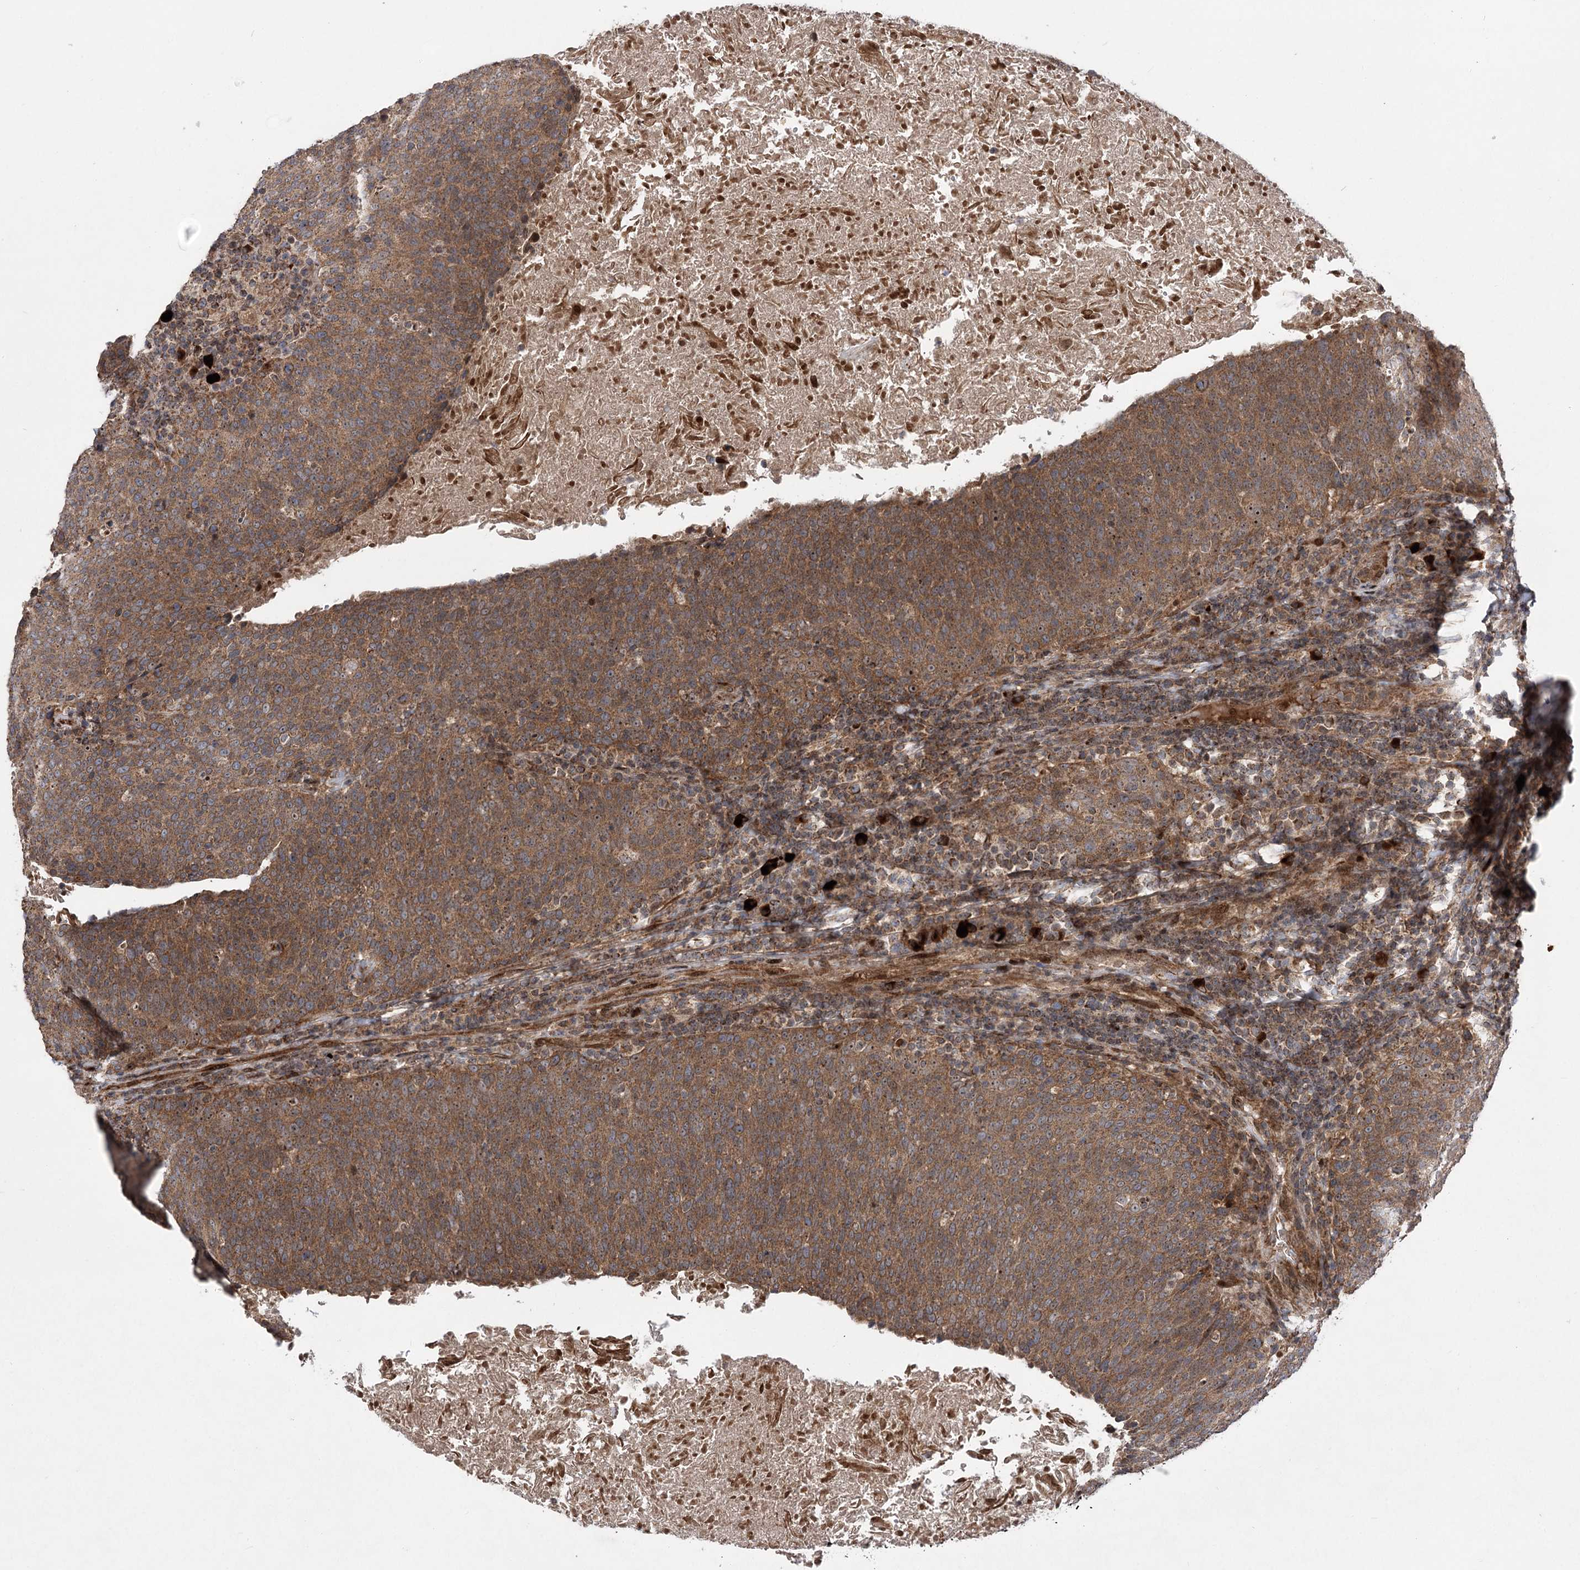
{"staining": {"intensity": "moderate", "quantity": ">75%", "location": "cytoplasmic/membranous"}, "tissue": "head and neck cancer", "cell_type": "Tumor cells", "image_type": "cancer", "snomed": [{"axis": "morphology", "description": "Squamous cell carcinoma, NOS"}, {"axis": "morphology", "description": "Squamous cell carcinoma, metastatic, NOS"}, {"axis": "topography", "description": "Lymph node"}, {"axis": "topography", "description": "Head-Neck"}], "caption": "Protein staining of head and neck cancer (metastatic squamous cell carcinoma) tissue displays moderate cytoplasmic/membranous positivity in approximately >75% of tumor cells.", "gene": "TENM2", "patient": {"sex": "male", "age": 62}}